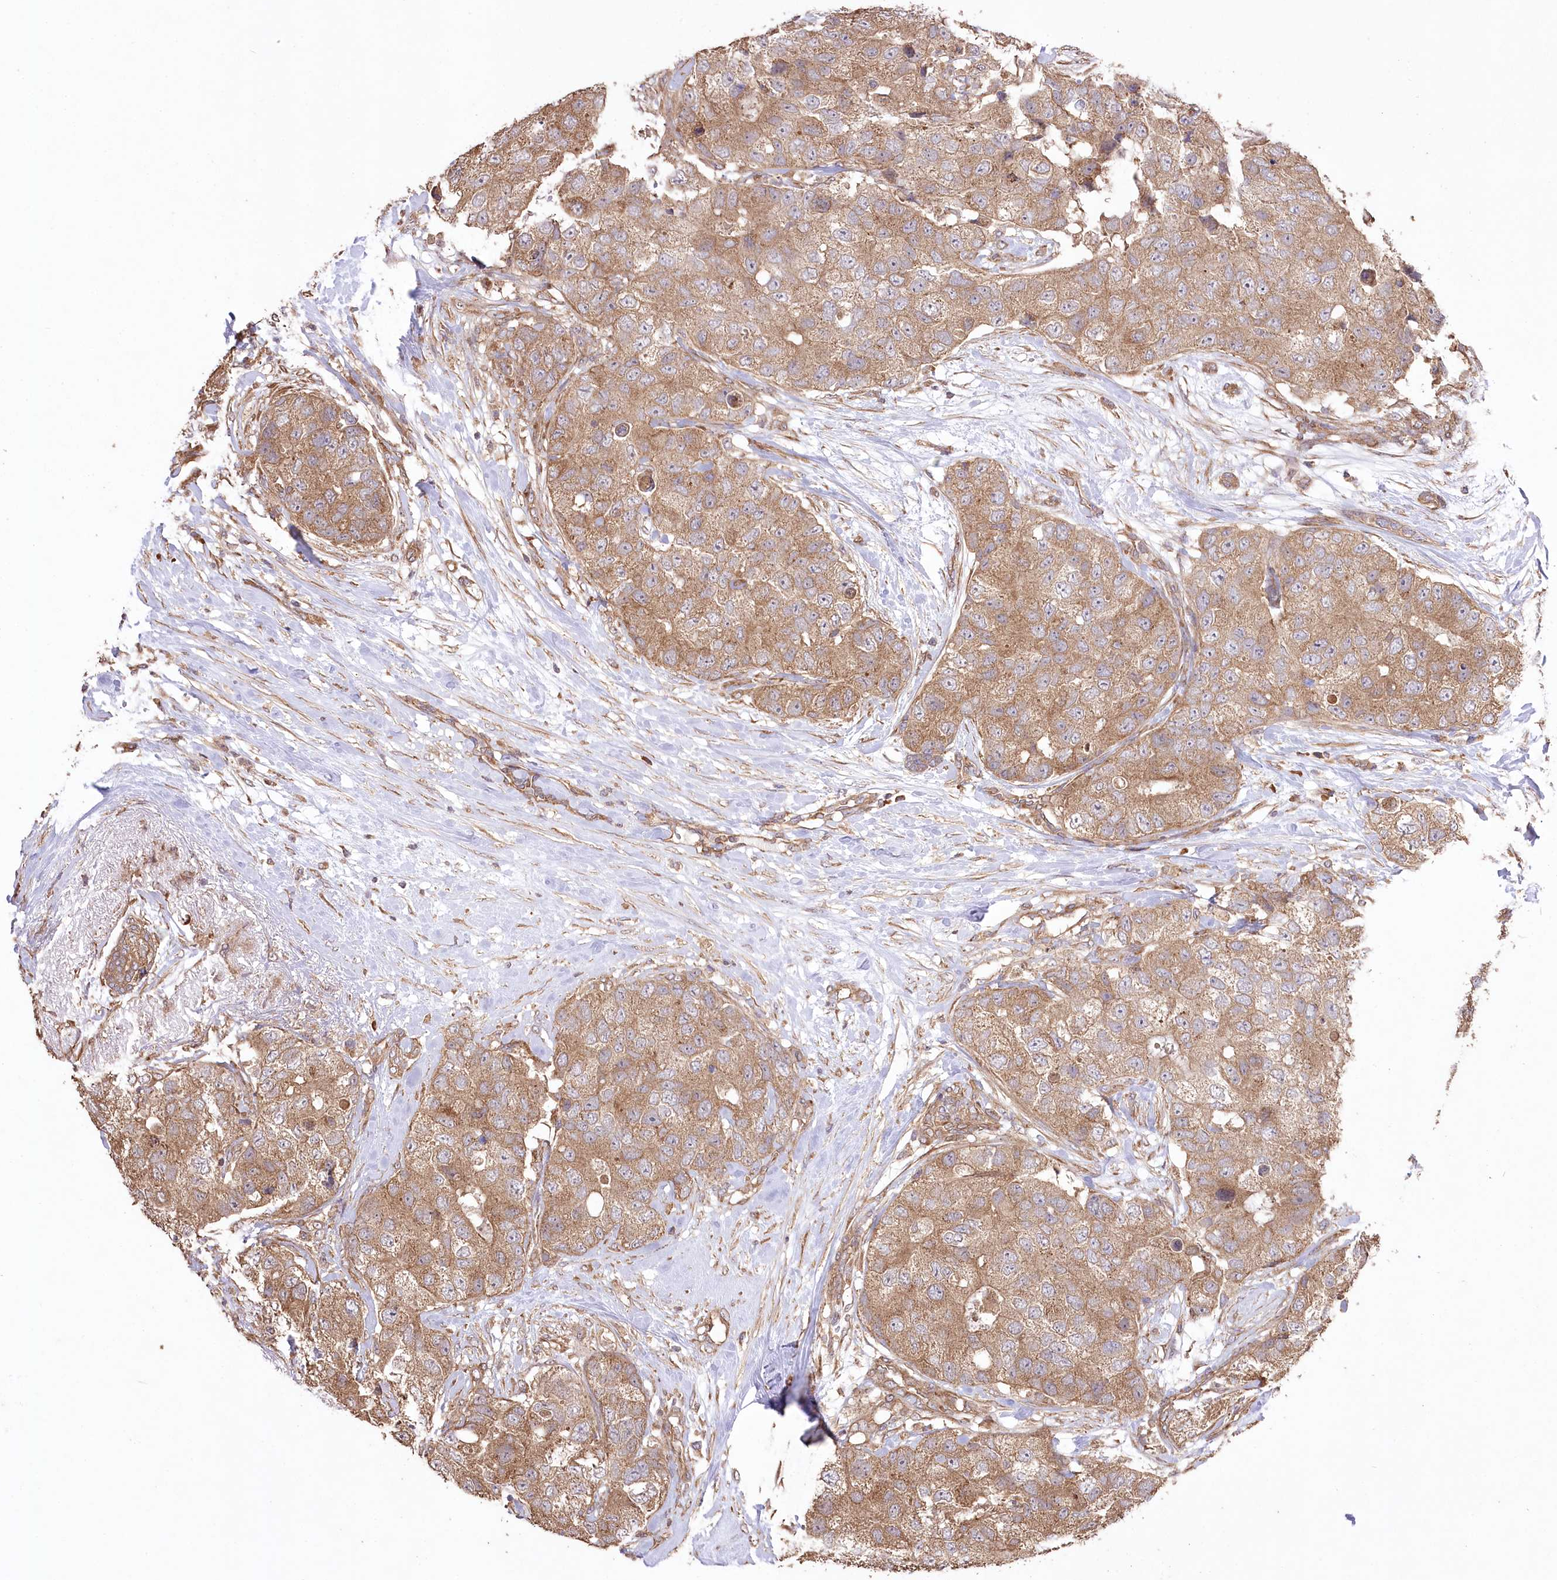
{"staining": {"intensity": "moderate", "quantity": ">75%", "location": "cytoplasmic/membranous"}, "tissue": "breast cancer", "cell_type": "Tumor cells", "image_type": "cancer", "snomed": [{"axis": "morphology", "description": "Duct carcinoma"}, {"axis": "topography", "description": "Breast"}], "caption": "Immunohistochemistry (IHC) staining of breast intraductal carcinoma, which displays medium levels of moderate cytoplasmic/membranous staining in approximately >75% of tumor cells indicating moderate cytoplasmic/membranous protein staining. The staining was performed using DAB (brown) for protein detection and nuclei were counterstained in hematoxylin (blue).", "gene": "PRSS53", "patient": {"sex": "female", "age": 62}}